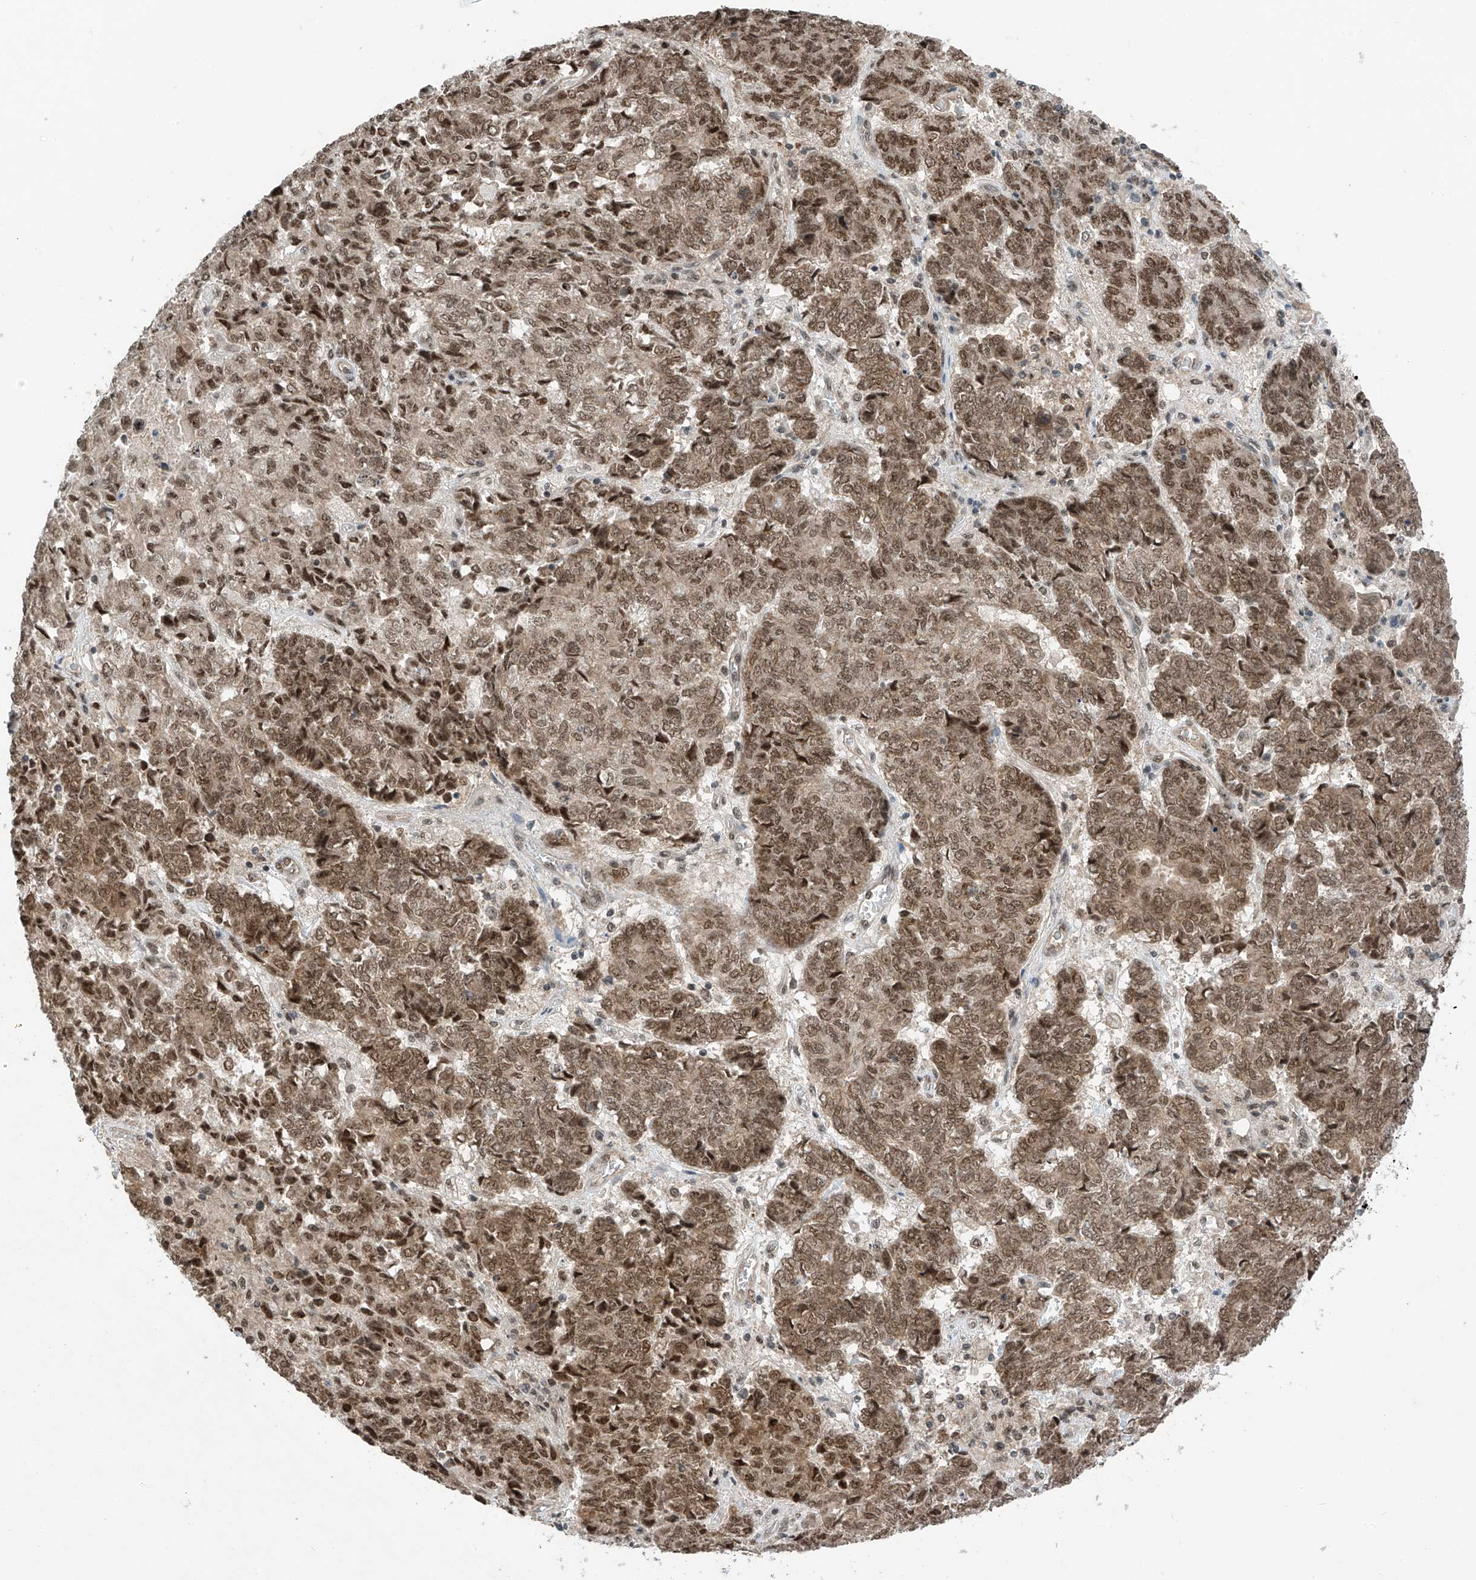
{"staining": {"intensity": "moderate", "quantity": ">75%", "location": "nuclear"}, "tissue": "endometrial cancer", "cell_type": "Tumor cells", "image_type": "cancer", "snomed": [{"axis": "morphology", "description": "Adenocarcinoma, NOS"}, {"axis": "topography", "description": "Endometrium"}], "caption": "DAB (3,3'-diaminobenzidine) immunohistochemical staining of human endometrial cancer shows moderate nuclear protein positivity in about >75% of tumor cells. (DAB IHC with brightfield microscopy, high magnification).", "gene": "RPAIN", "patient": {"sex": "female", "age": 80}}